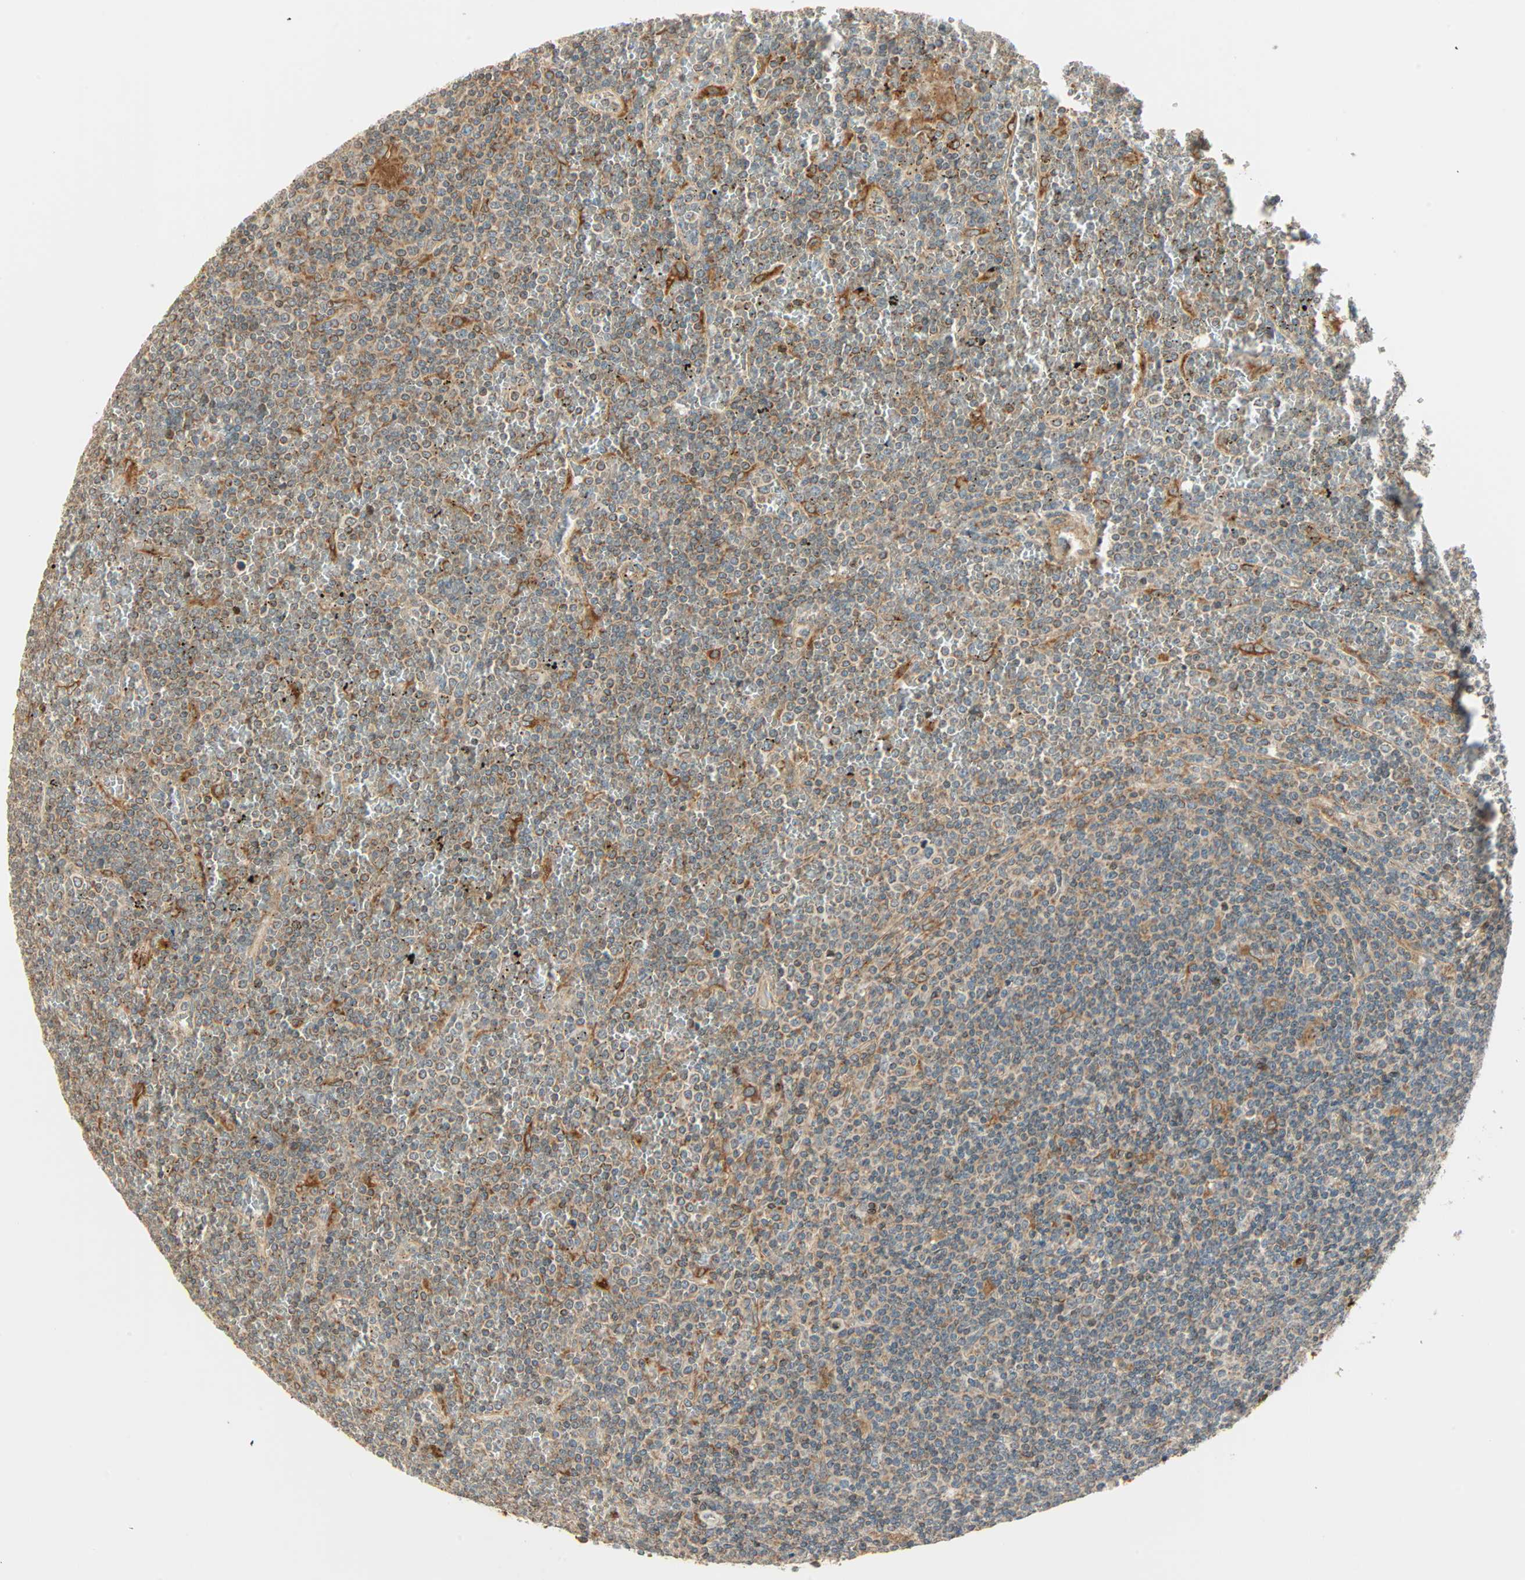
{"staining": {"intensity": "moderate", "quantity": ">75%", "location": "cytoplasmic/membranous"}, "tissue": "lymphoma", "cell_type": "Tumor cells", "image_type": "cancer", "snomed": [{"axis": "morphology", "description": "Malignant lymphoma, non-Hodgkin's type, Low grade"}, {"axis": "topography", "description": "Spleen"}], "caption": "IHC (DAB) staining of human low-grade malignant lymphoma, non-Hodgkin's type reveals moderate cytoplasmic/membranous protein positivity in approximately >75% of tumor cells.", "gene": "PNPLA6", "patient": {"sex": "female", "age": 19}}